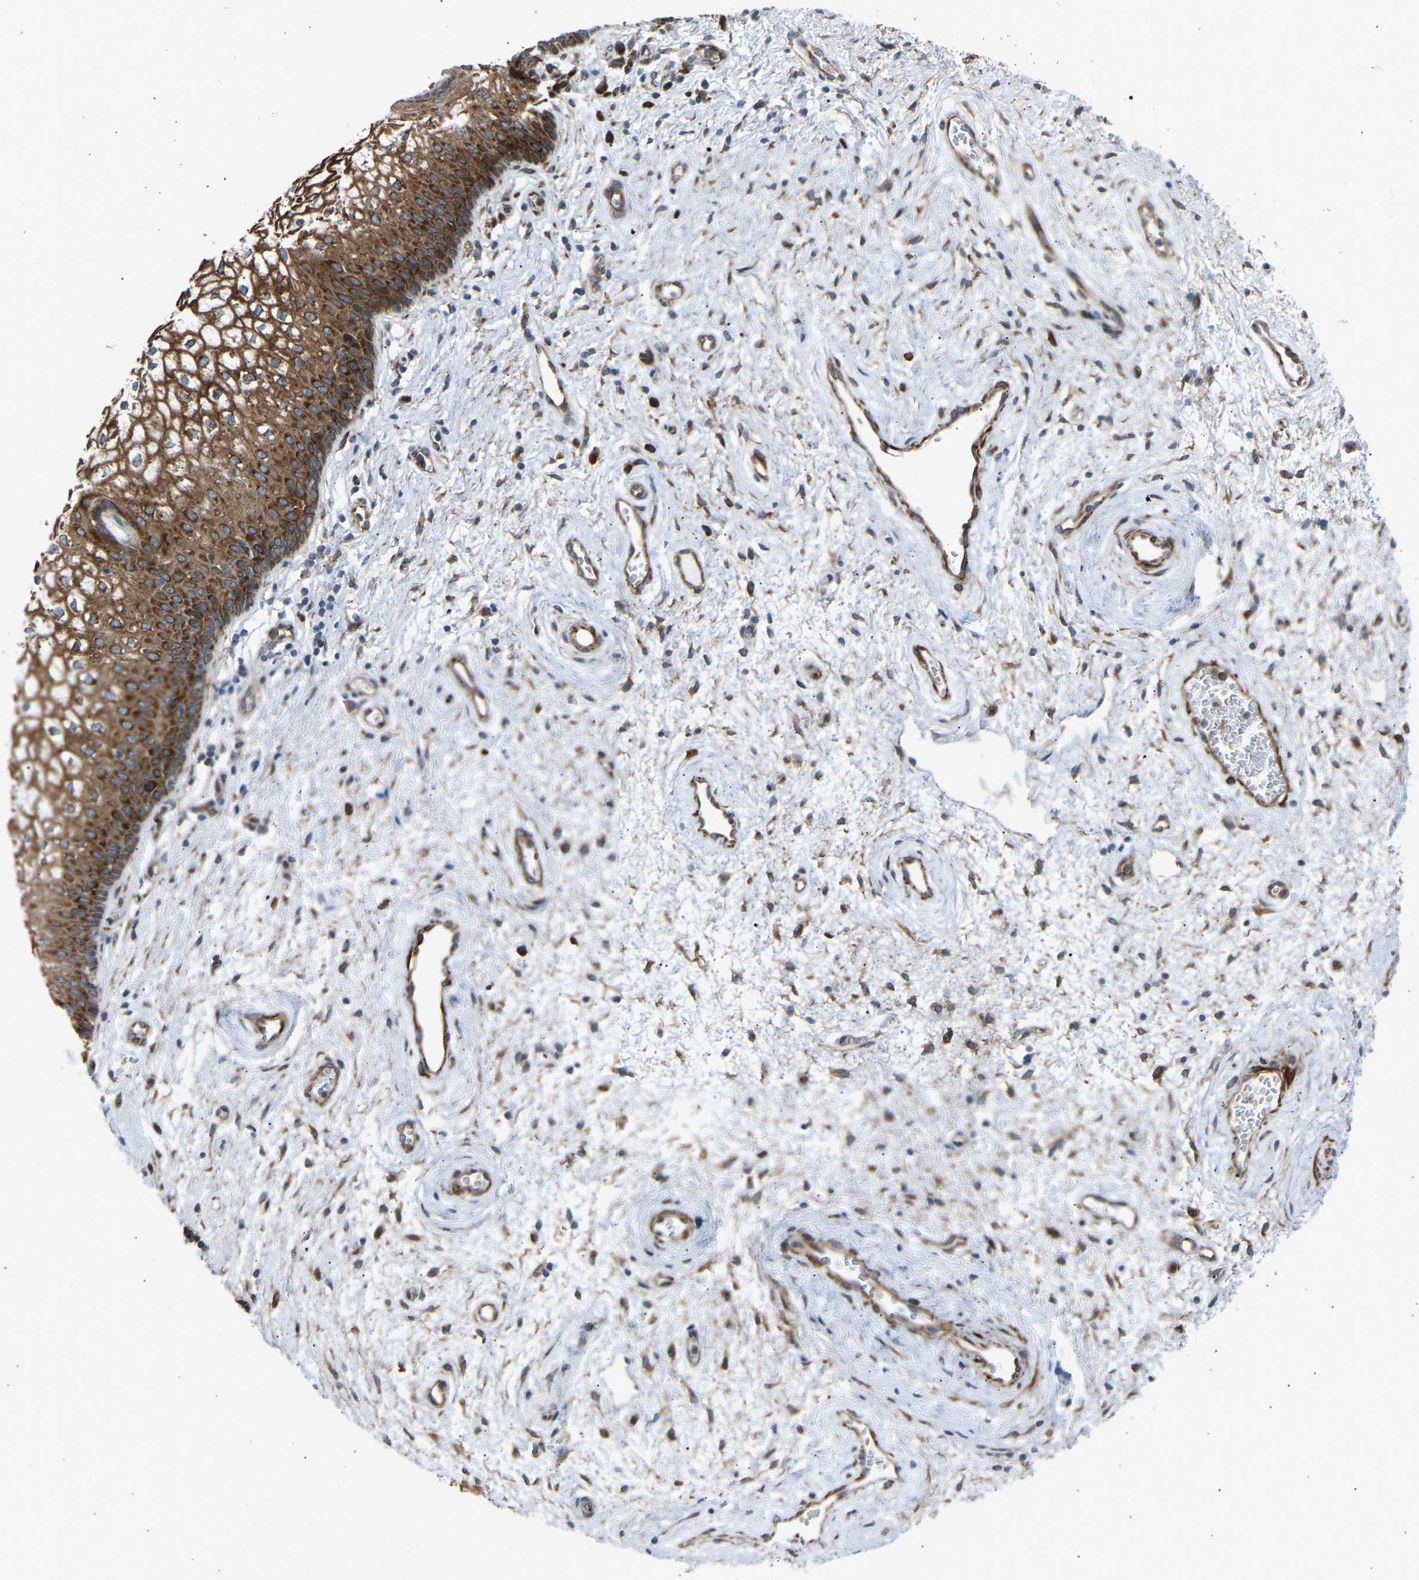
{"staining": {"intensity": "strong", "quantity": ">75%", "location": "cytoplasmic/membranous"}, "tissue": "vagina", "cell_type": "Squamous epithelial cells", "image_type": "normal", "snomed": [{"axis": "morphology", "description": "Normal tissue, NOS"}, {"axis": "topography", "description": "Vagina"}], "caption": "A histopathology image of vagina stained for a protein demonstrates strong cytoplasmic/membranous brown staining in squamous epithelial cells.", "gene": "VPS41", "patient": {"sex": "female", "age": 34}}